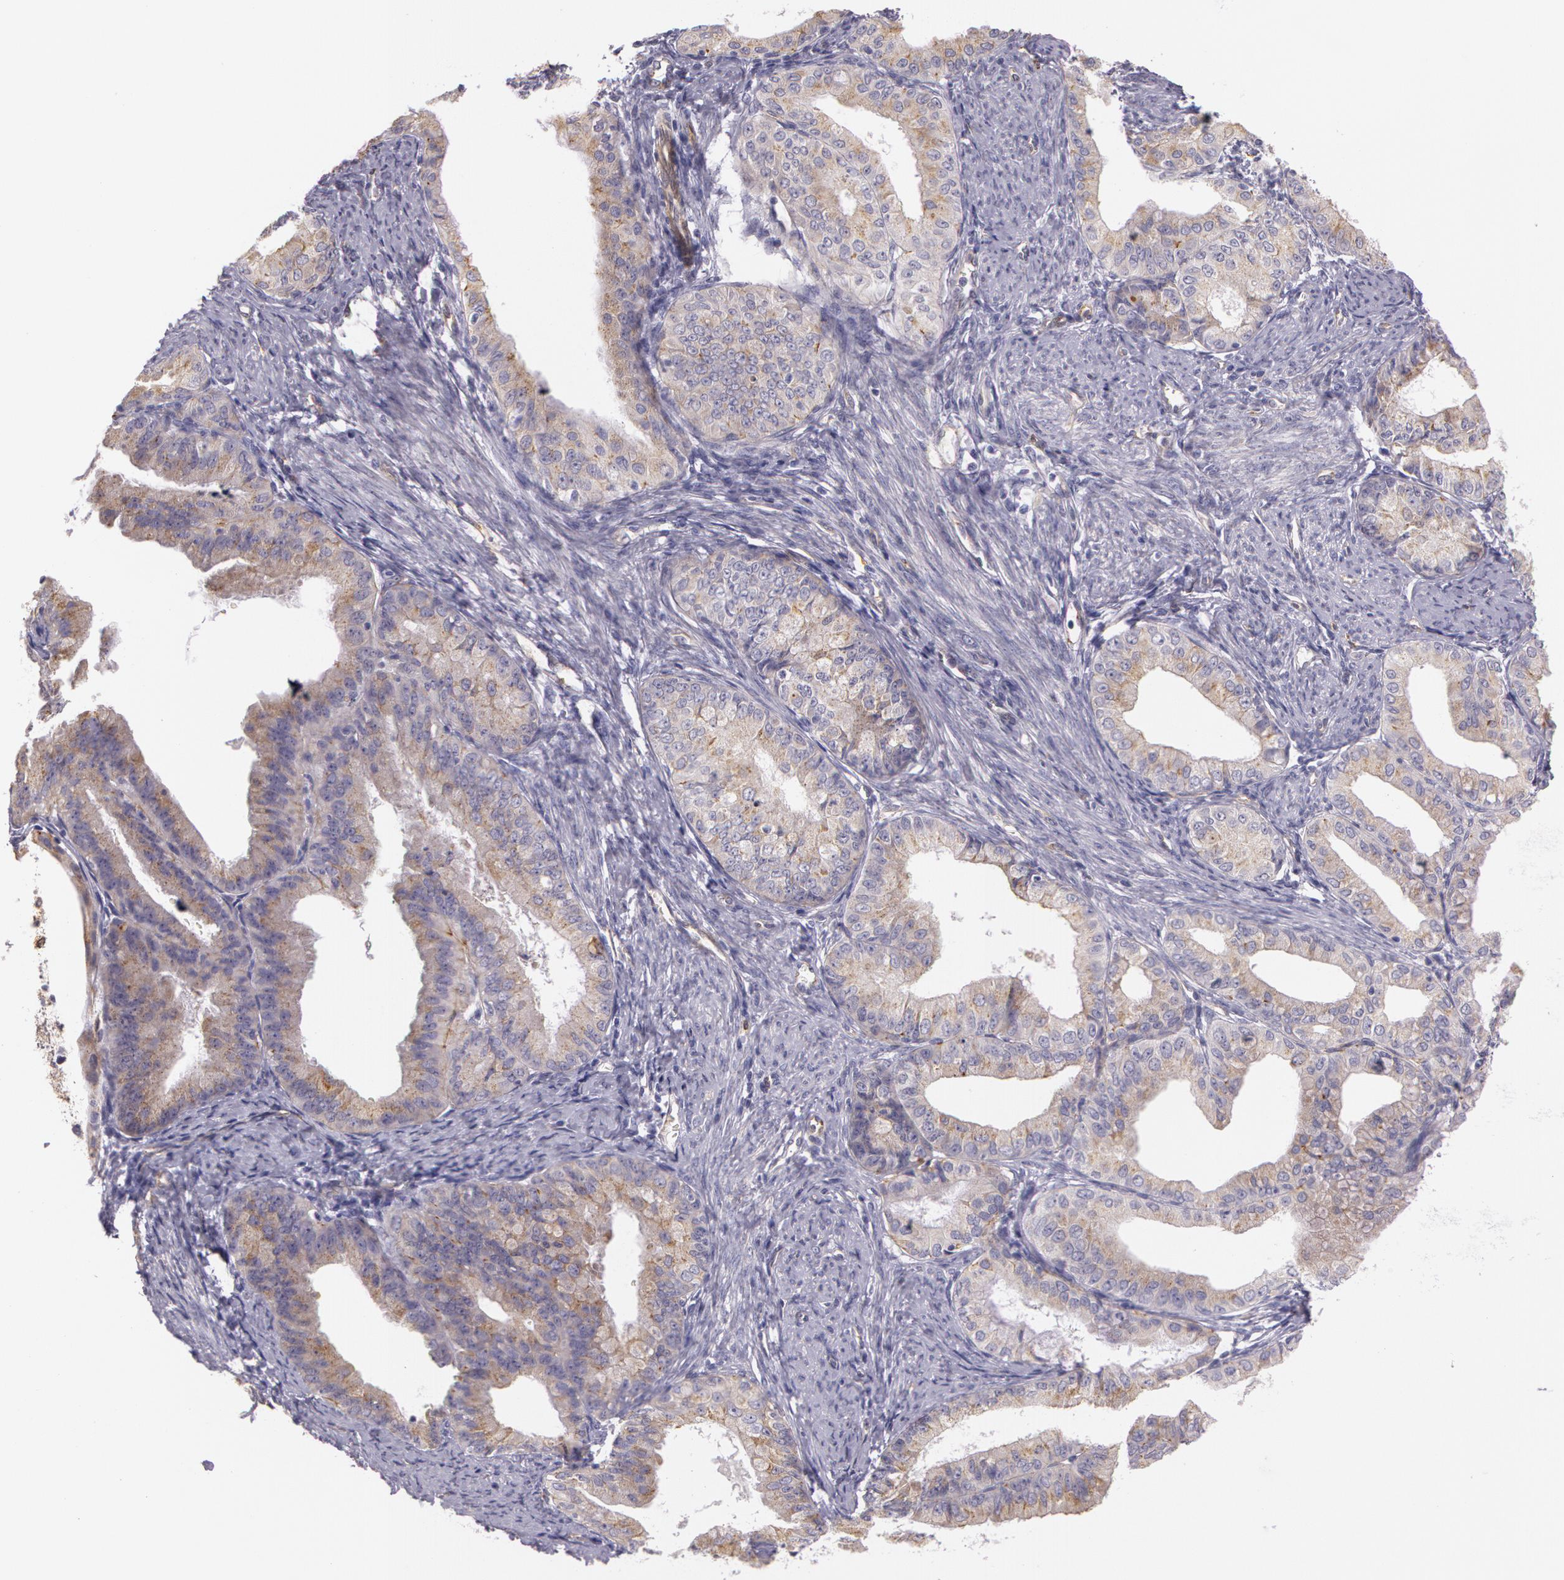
{"staining": {"intensity": "weak", "quantity": ">75%", "location": "cytoplasmic/membranous"}, "tissue": "endometrial cancer", "cell_type": "Tumor cells", "image_type": "cancer", "snomed": [{"axis": "morphology", "description": "Adenocarcinoma, NOS"}, {"axis": "topography", "description": "Endometrium"}], "caption": "Protein expression analysis of endometrial cancer reveals weak cytoplasmic/membranous staining in approximately >75% of tumor cells.", "gene": "APP", "patient": {"sex": "female", "age": 76}}